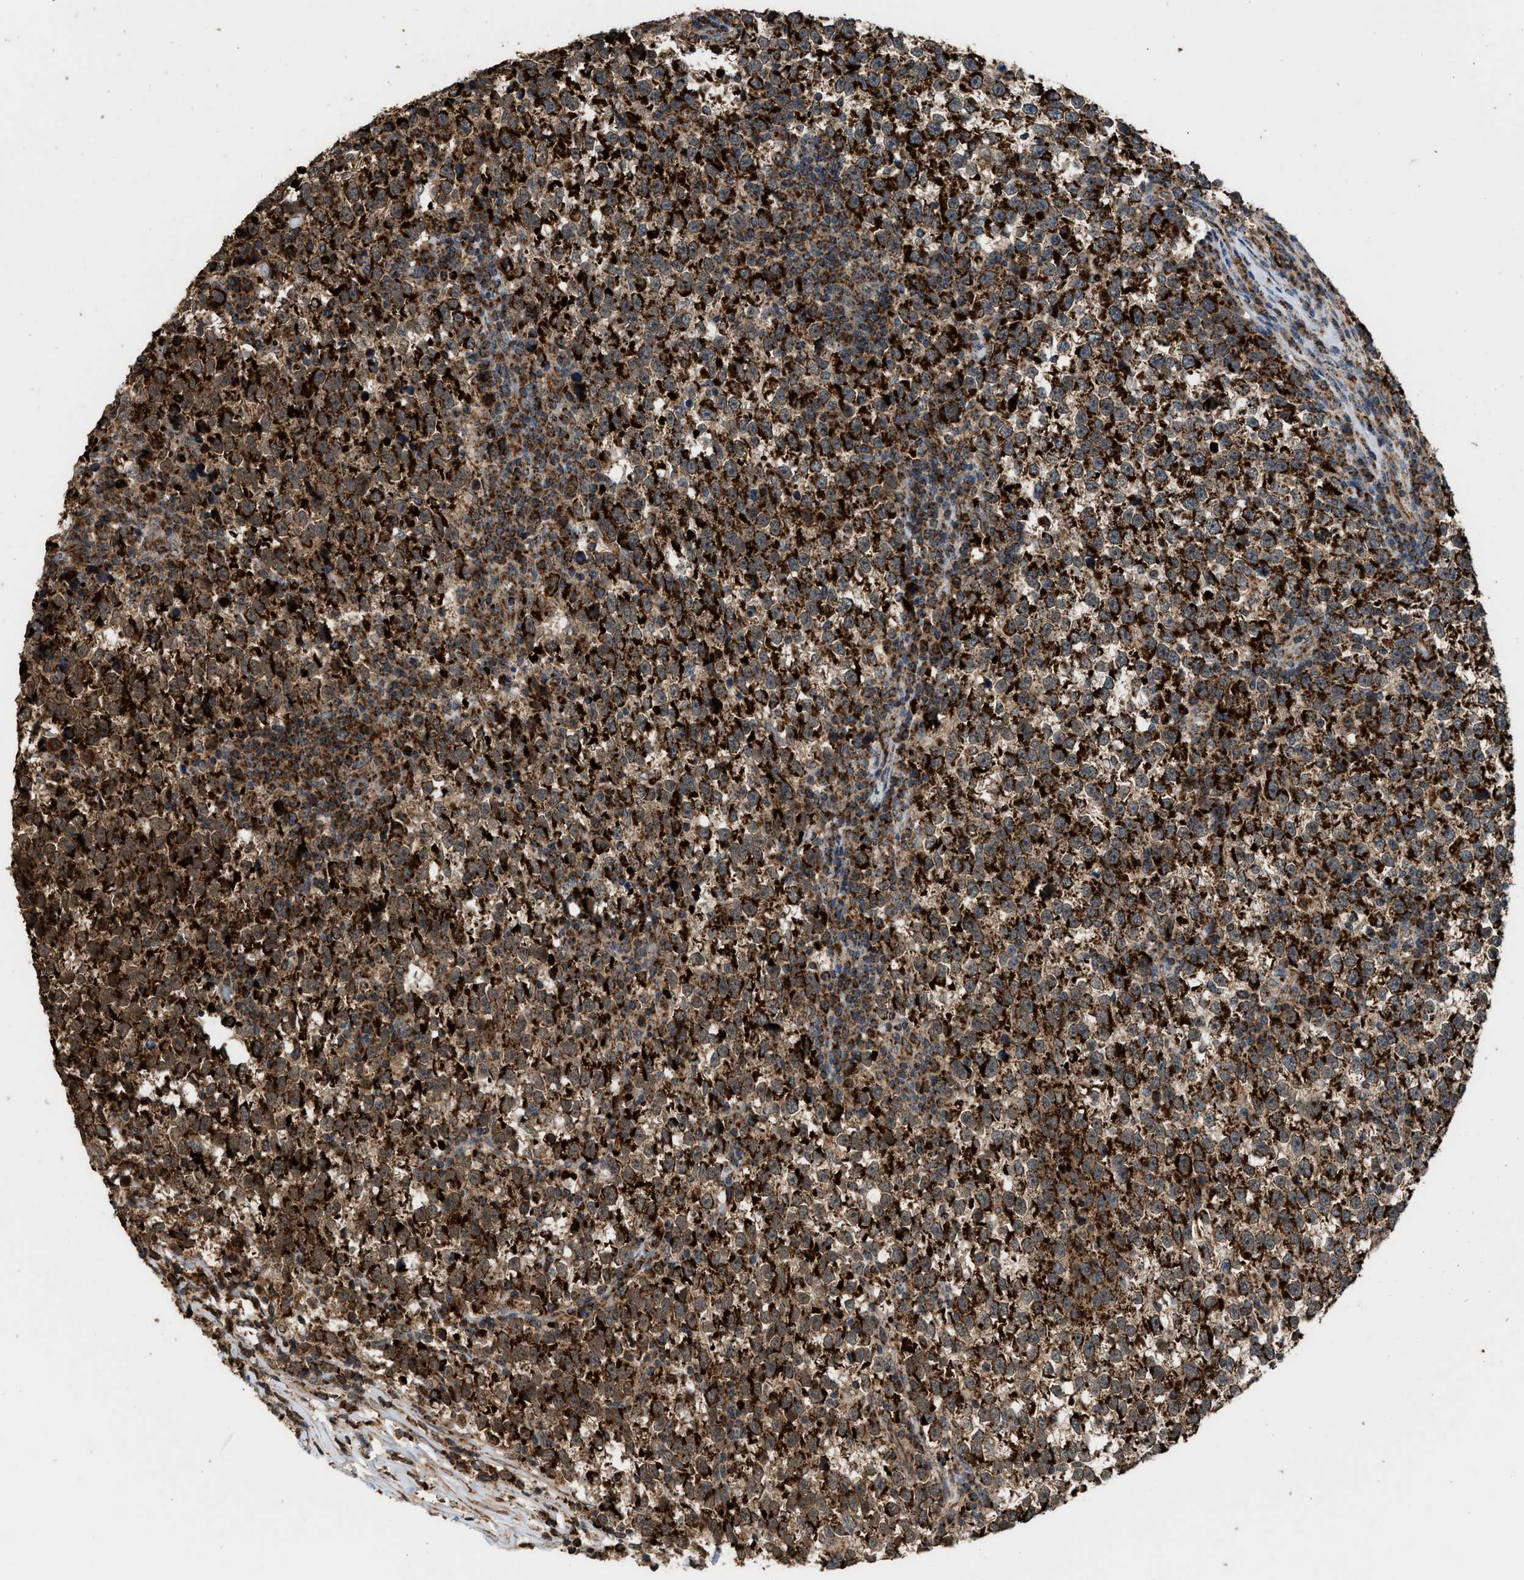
{"staining": {"intensity": "strong", "quantity": ">75%", "location": "cytoplasmic/membranous"}, "tissue": "testis cancer", "cell_type": "Tumor cells", "image_type": "cancer", "snomed": [{"axis": "morphology", "description": "Normal tissue, NOS"}, {"axis": "morphology", "description": "Seminoma, NOS"}, {"axis": "topography", "description": "Testis"}], "caption": "A photomicrograph of human testis seminoma stained for a protein demonstrates strong cytoplasmic/membranous brown staining in tumor cells. (Stains: DAB in brown, nuclei in blue, Microscopy: brightfield microscopy at high magnification).", "gene": "SGSM2", "patient": {"sex": "male", "age": 43}}